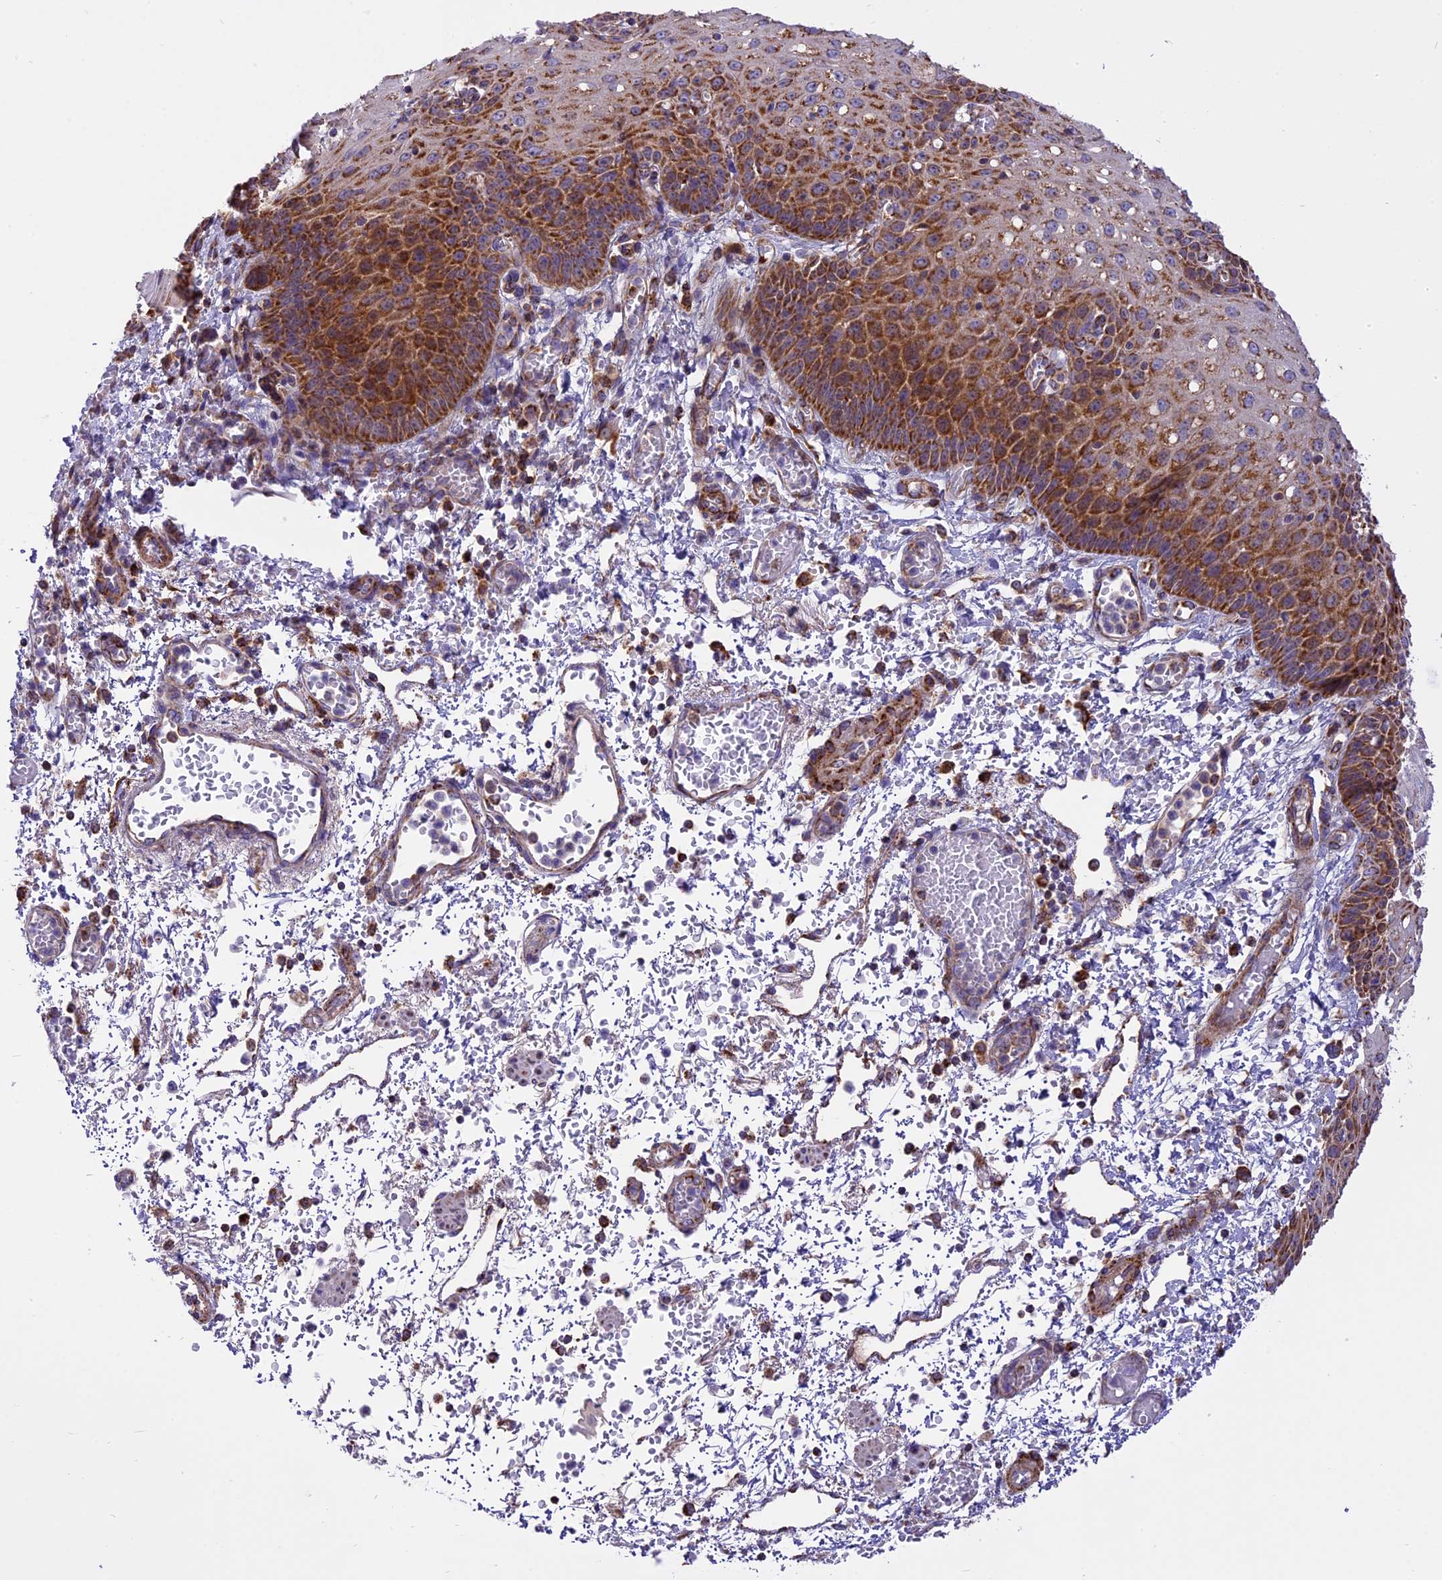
{"staining": {"intensity": "moderate", "quantity": "25%-75%", "location": "cytoplasmic/membranous"}, "tissue": "esophagus", "cell_type": "Squamous epithelial cells", "image_type": "normal", "snomed": [{"axis": "morphology", "description": "Normal tissue, NOS"}, {"axis": "topography", "description": "Esophagus"}], "caption": "Moderate cytoplasmic/membranous positivity for a protein is seen in about 25%-75% of squamous epithelial cells of normal esophagus using immunohistochemistry.", "gene": "COX17", "patient": {"sex": "male", "age": 81}}